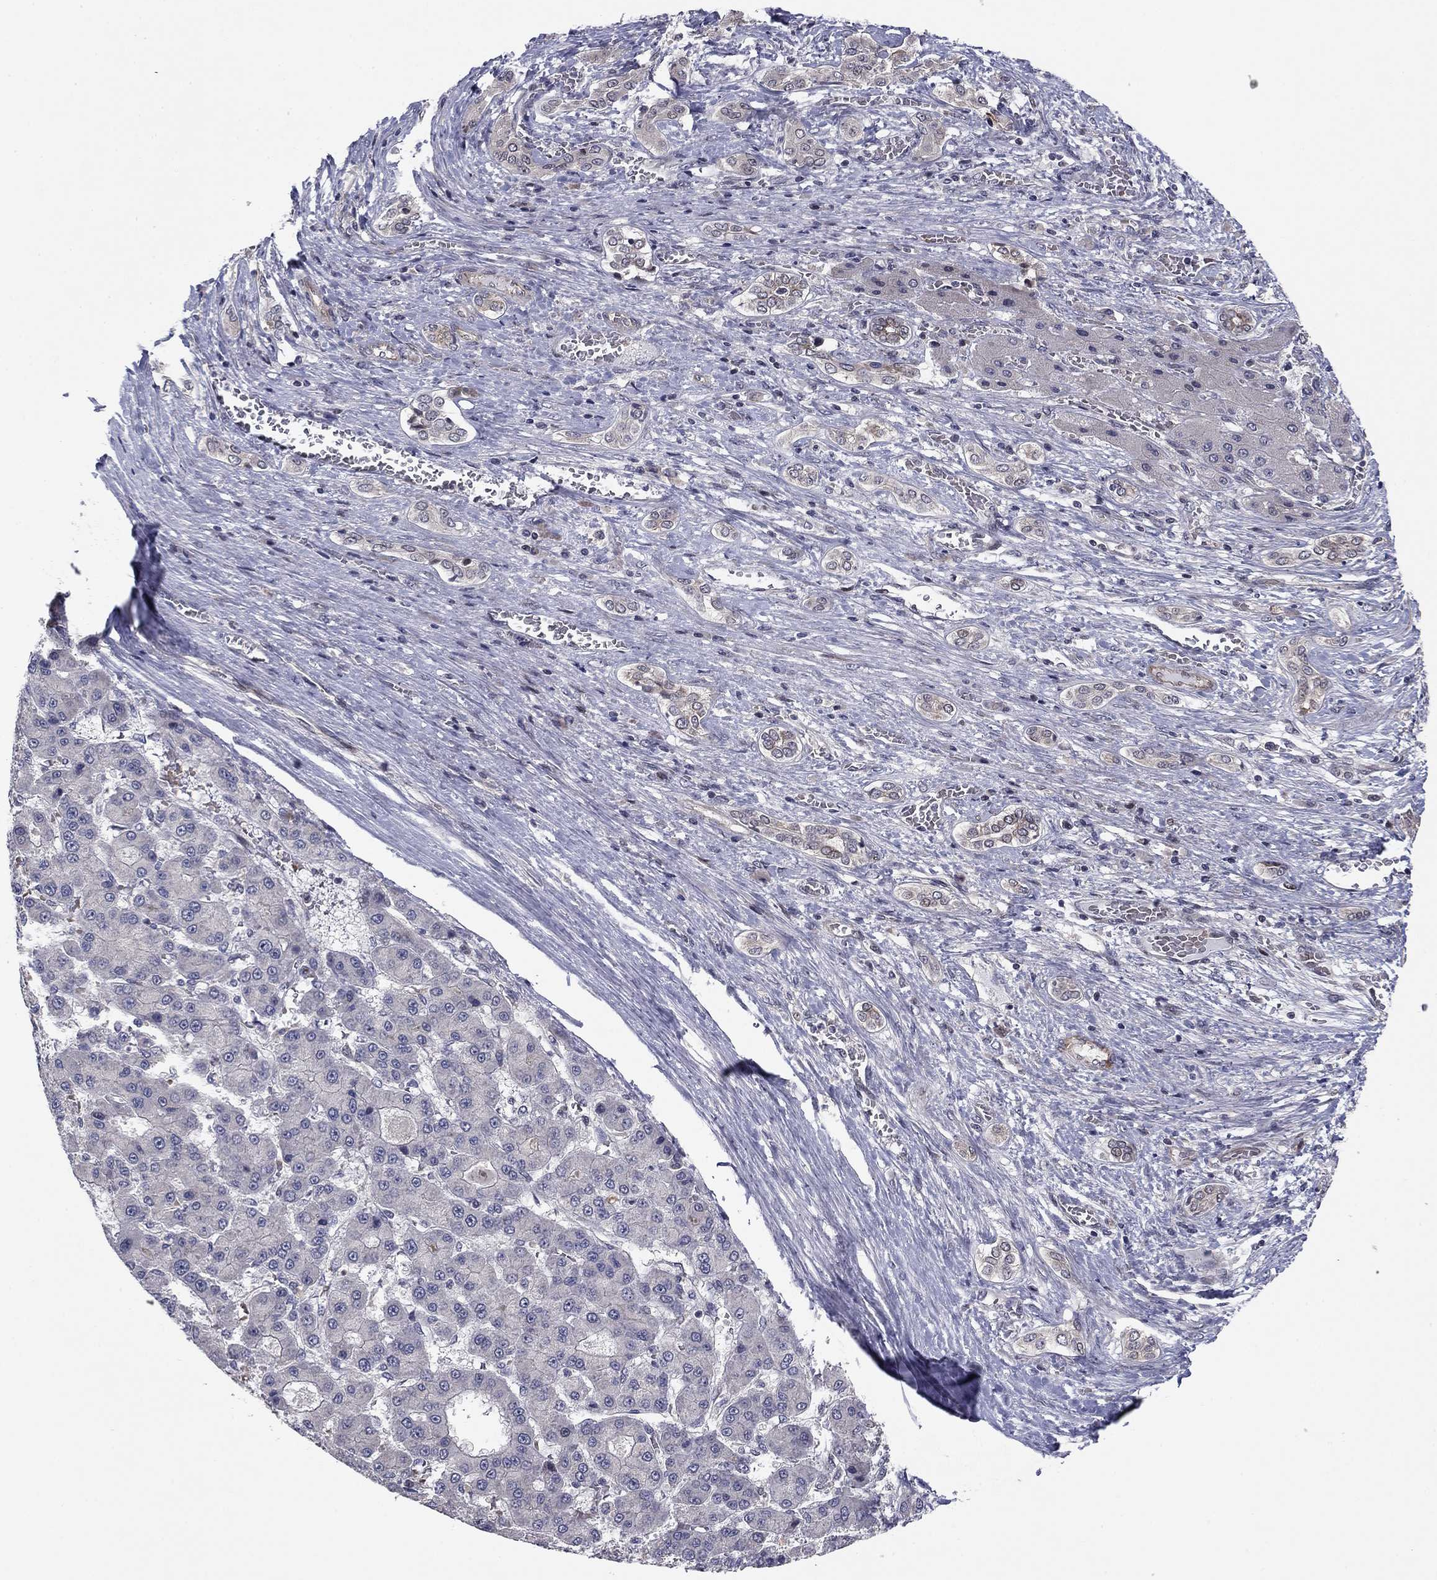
{"staining": {"intensity": "negative", "quantity": "none", "location": "none"}, "tissue": "liver cancer", "cell_type": "Tumor cells", "image_type": "cancer", "snomed": [{"axis": "morphology", "description": "Carcinoma, Hepatocellular, NOS"}, {"axis": "topography", "description": "Liver"}], "caption": "High power microscopy micrograph of an IHC photomicrograph of liver cancer, revealing no significant staining in tumor cells.", "gene": "BCL11A", "patient": {"sex": "male", "age": 70}}